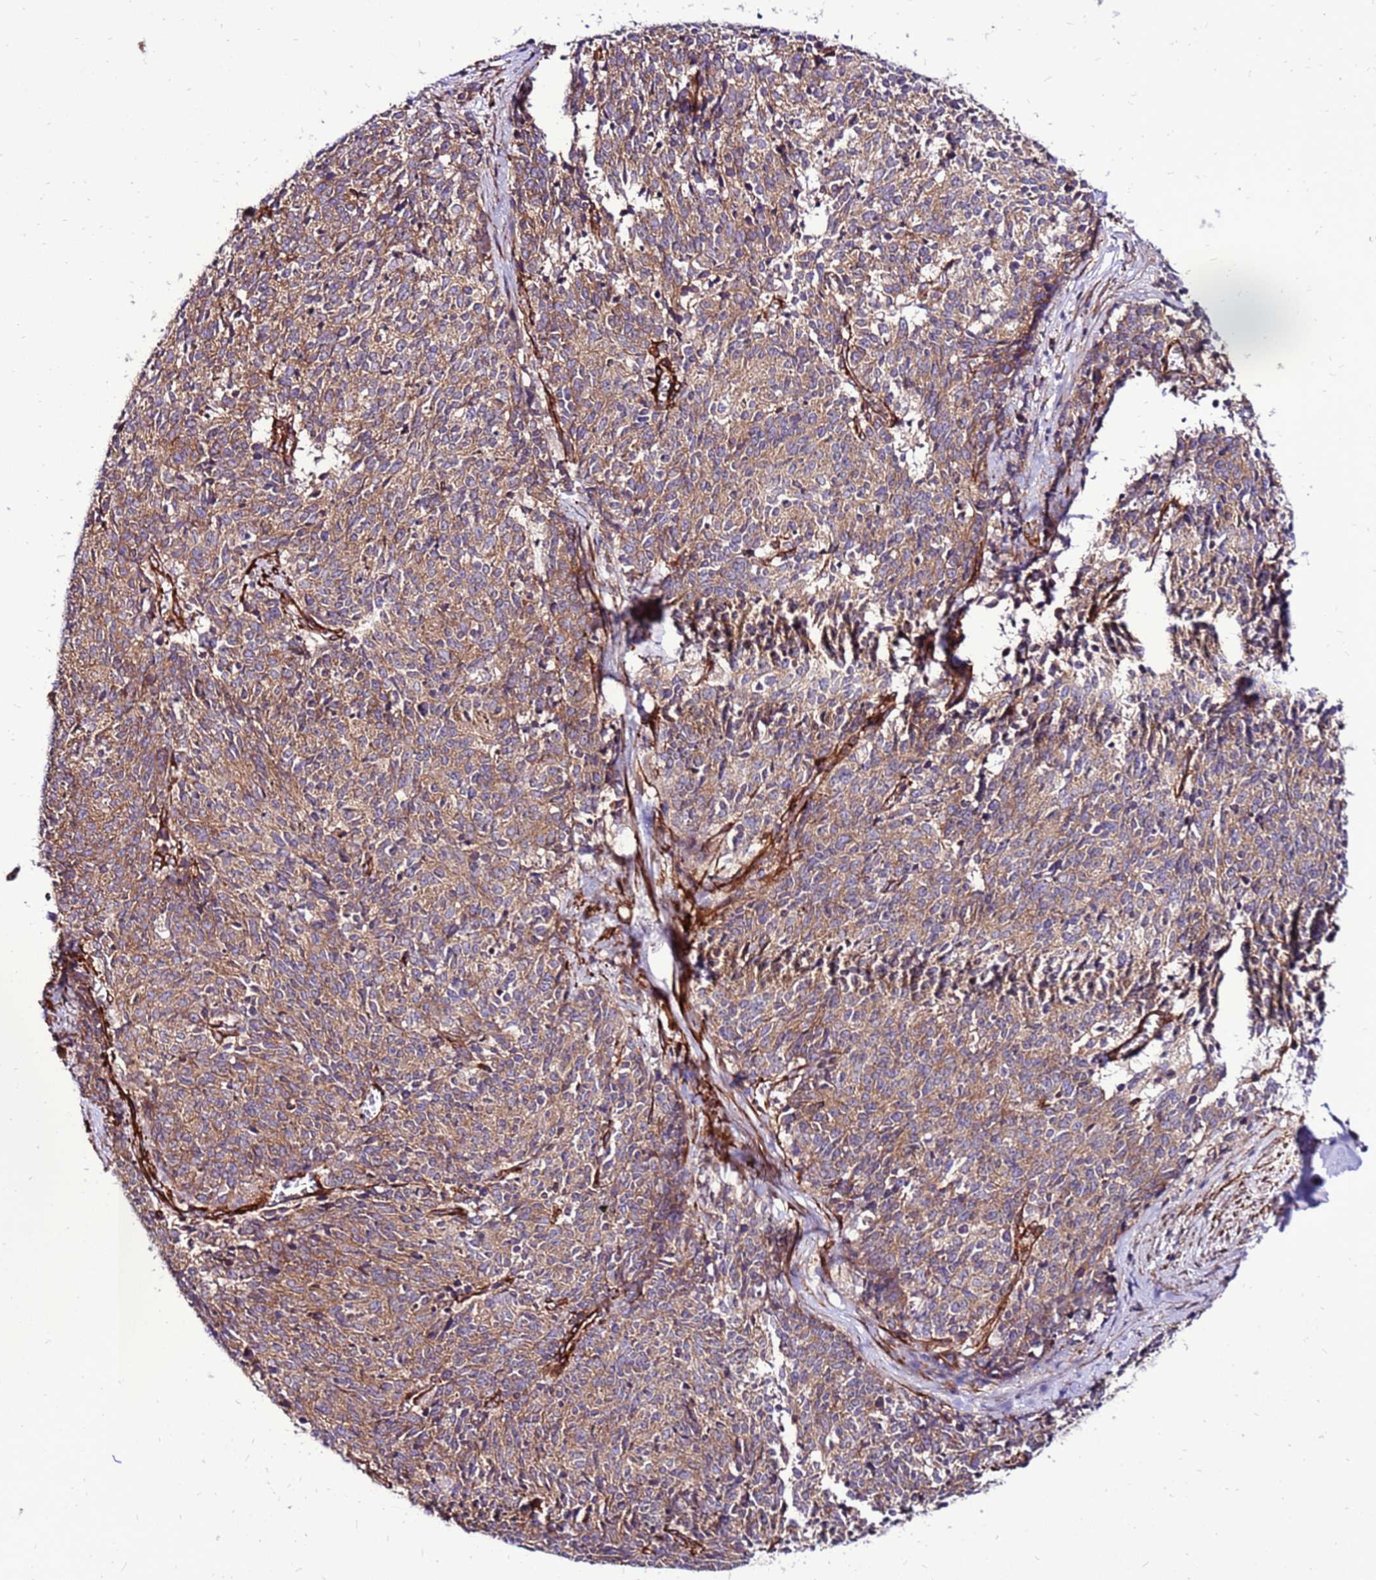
{"staining": {"intensity": "moderate", "quantity": ">75%", "location": "cytoplasmic/membranous"}, "tissue": "cervical cancer", "cell_type": "Tumor cells", "image_type": "cancer", "snomed": [{"axis": "morphology", "description": "Squamous cell carcinoma, NOS"}, {"axis": "topography", "description": "Cervix"}], "caption": "High-magnification brightfield microscopy of cervical squamous cell carcinoma stained with DAB (brown) and counterstained with hematoxylin (blue). tumor cells exhibit moderate cytoplasmic/membranous positivity is appreciated in about>75% of cells.", "gene": "EI24", "patient": {"sex": "female", "age": 29}}